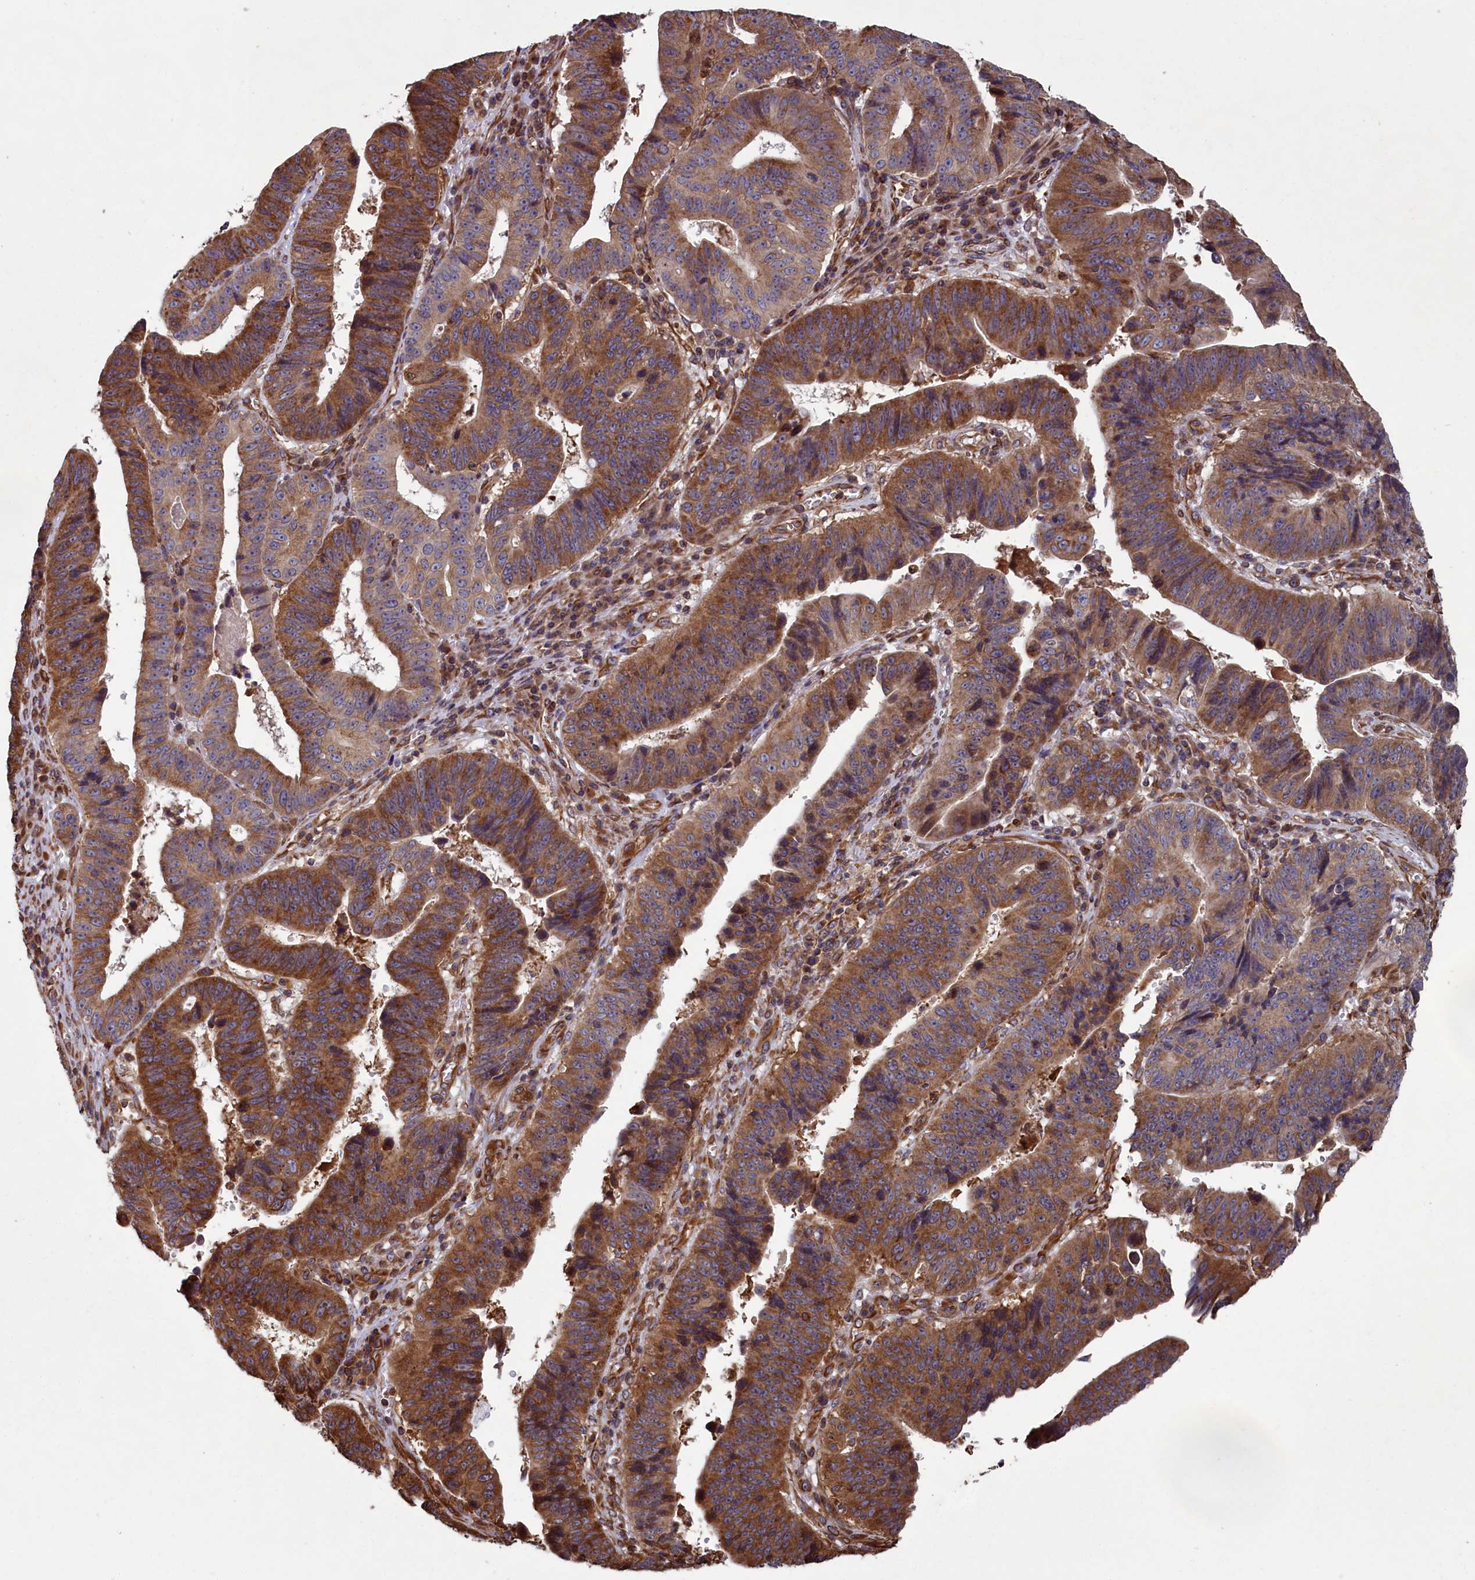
{"staining": {"intensity": "strong", "quantity": "25%-75%", "location": "cytoplasmic/membranous"}, "tissue": "stomach cancer", "cell_type": "Tumor cells", "image_type": "cancer", "snomed": [{"axis": "morphology", "description": "Adenocarcinoma, NOS"}, {"axis": "topography", "description": "Stomach"}], "caption": "Tumor cells display high levels of strong cytoplasmic/membranous expression in approximately 25%-75% of cells in stomach cancer.", "gene": "CCDC124", "patient": {"sex": "male", "age": 59}}